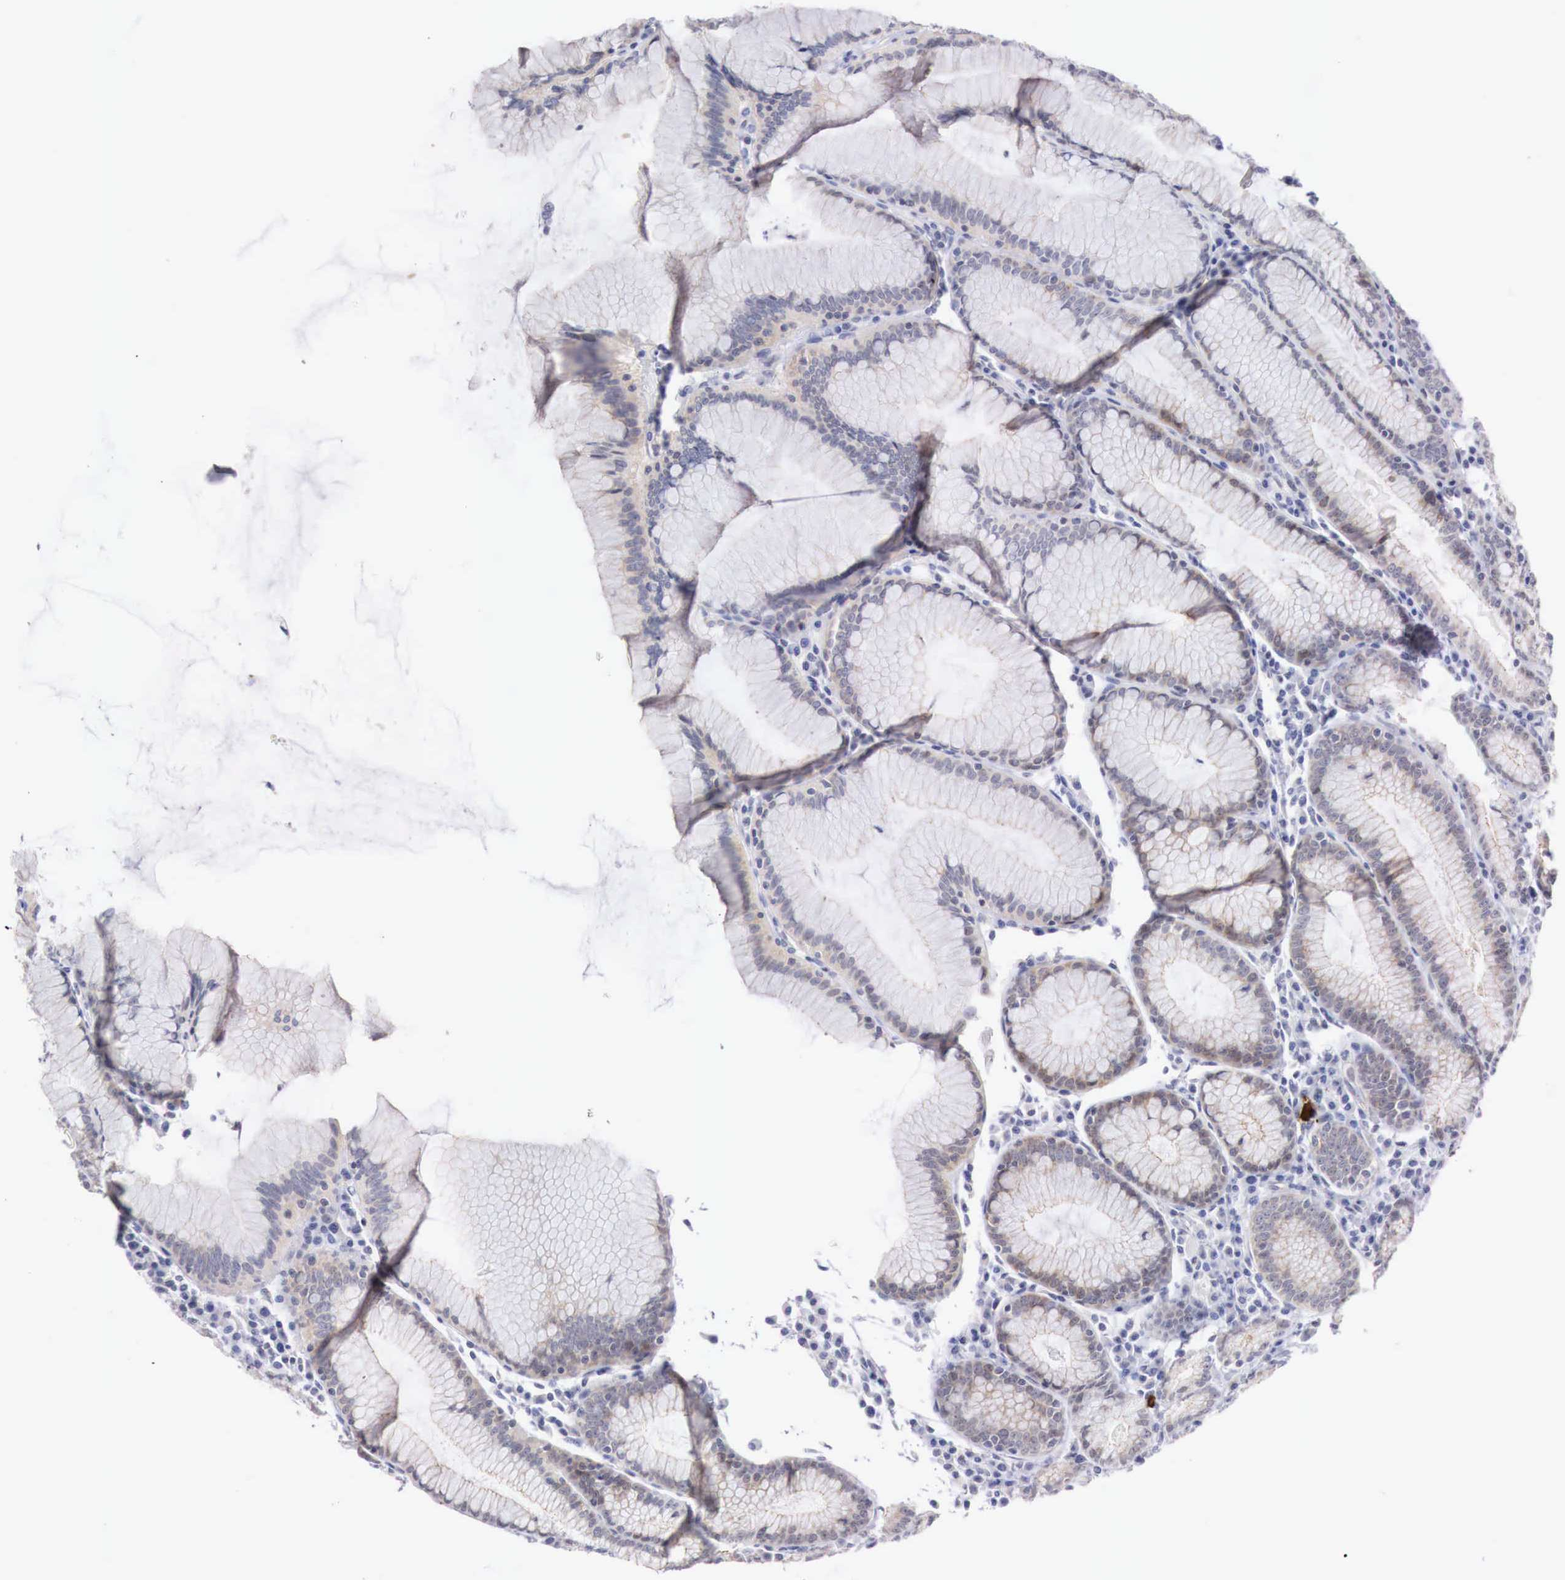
{"staining": {"intensity": "weak", "quantity": "25%-75%", "location": "cytoplasmic/membranous"}, "tissue": "stomach", "cell_type": "Glandular cells", "image_type": "normal", "snomed": [{"axis": "morphology", "description": "Normal tissue, NOS"}, {"axis": "topography", "description": "Stomach, lower"}], "caption": "Glandular cells reveal low levels of weak cytoplasmic/membranous positivity in about 25%-75% of cells in unremarkable human stomach. Nuclei are stained in blue.", "gene": "TRIM13", "patient": {"sex": "female", "age": 43}}